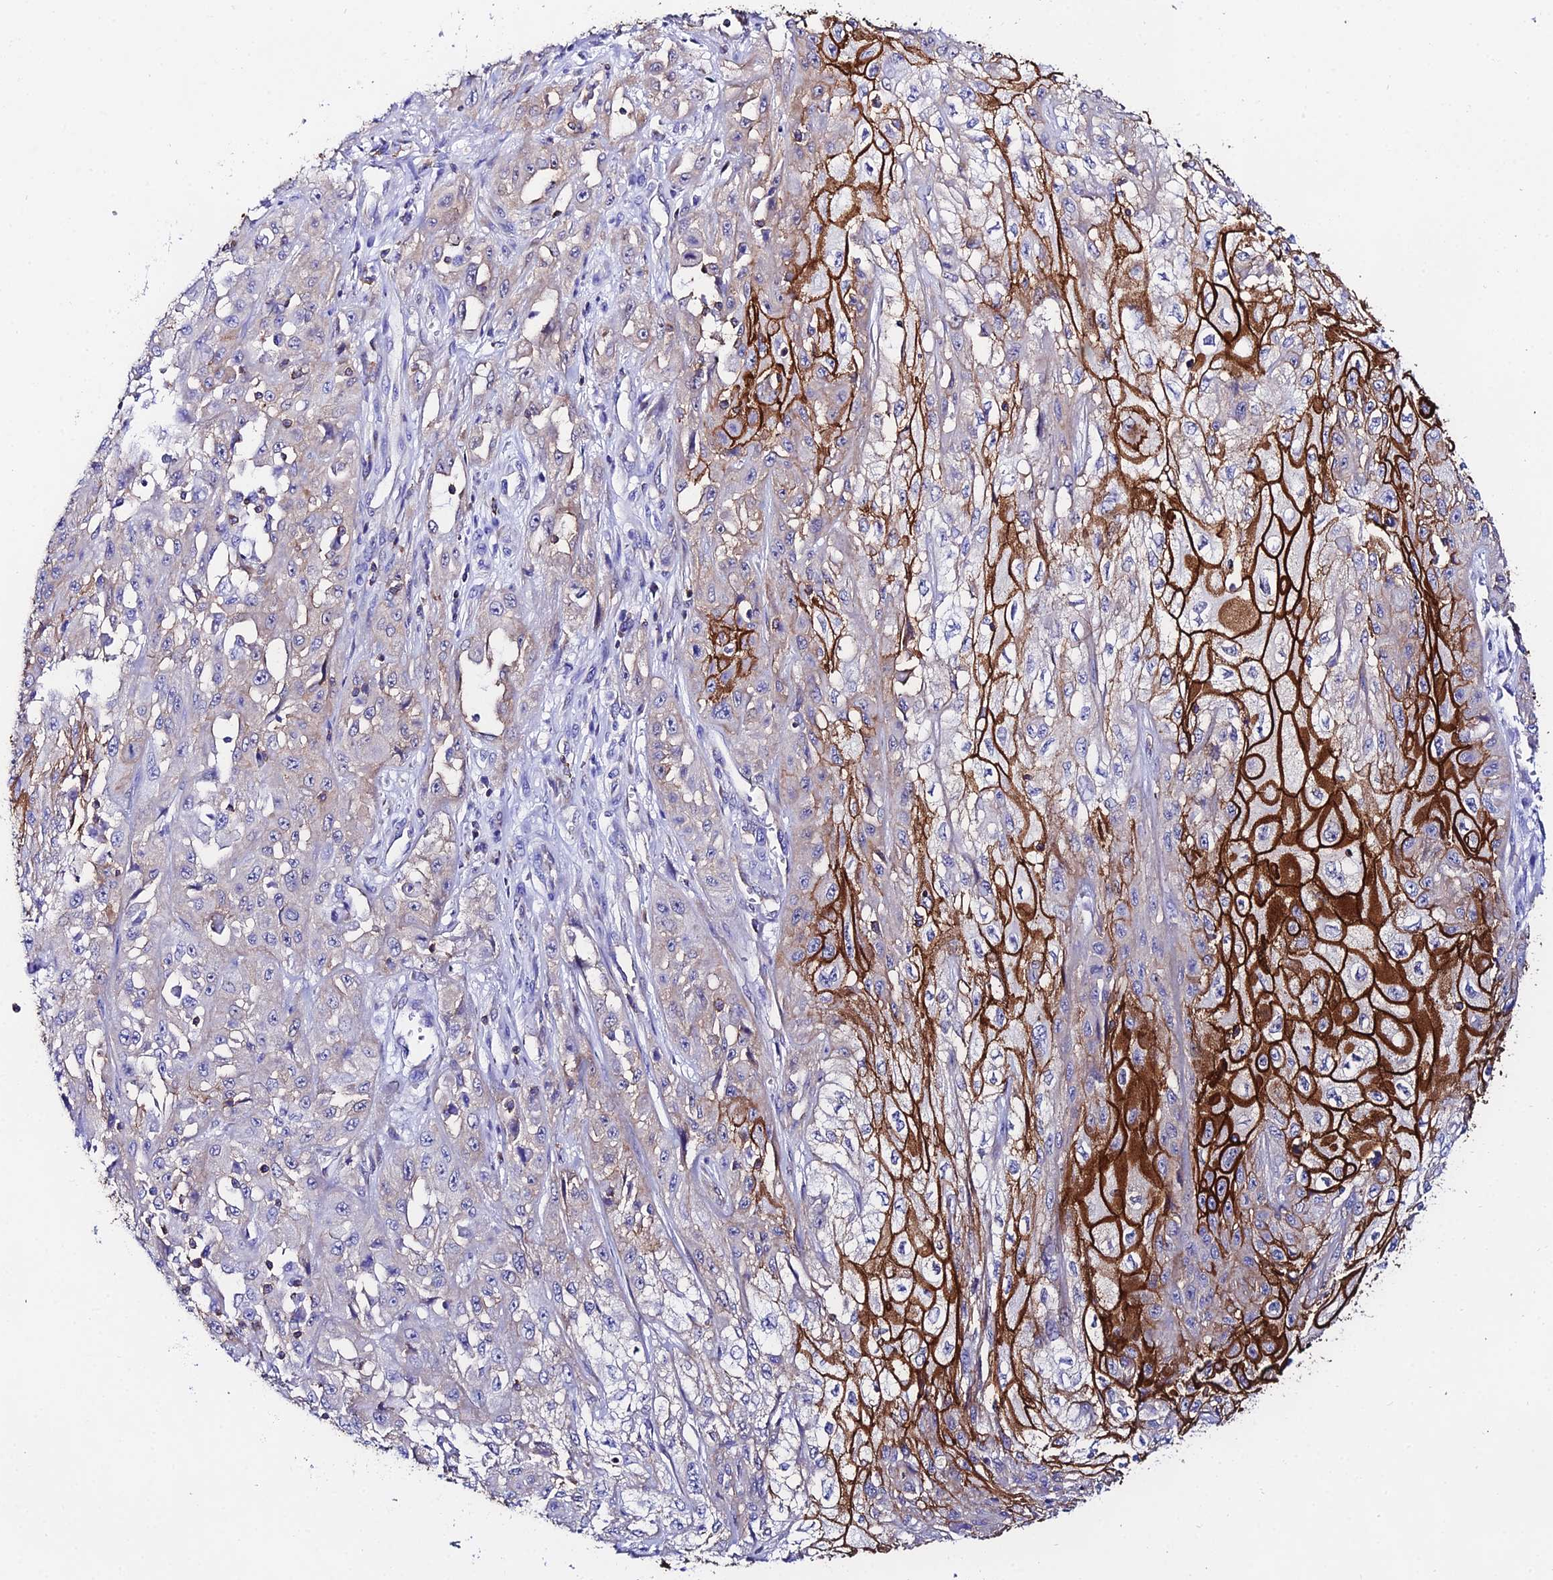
{"staining": {"intensity": "strong", "quantity": "25%-75%", "location": "cytoplasmic/membranous"}, "tissue": "skin cancer", "cell_type": "Tumor cells", "image_type": "cancer", "snomed": [{"axis": "morphology", "description": "Squamous cell carcinoma, NOS"}, {"axis": "morphology", "description": "Squamous cell carcinoma, metastatic, NOS"}, {"axis": "topography", "description": "Skin"}, {"axis": "topography", "description": "Lymph node"}], "caption": "Protein staining of skin cancer (squamous cell carcinoma) tissue shows strong cytoplasmic/membranous staining in approximately 25%-75% of tumor cells.", "gene": "S100A16", "patient": {"sex": "male", "age": 75}}